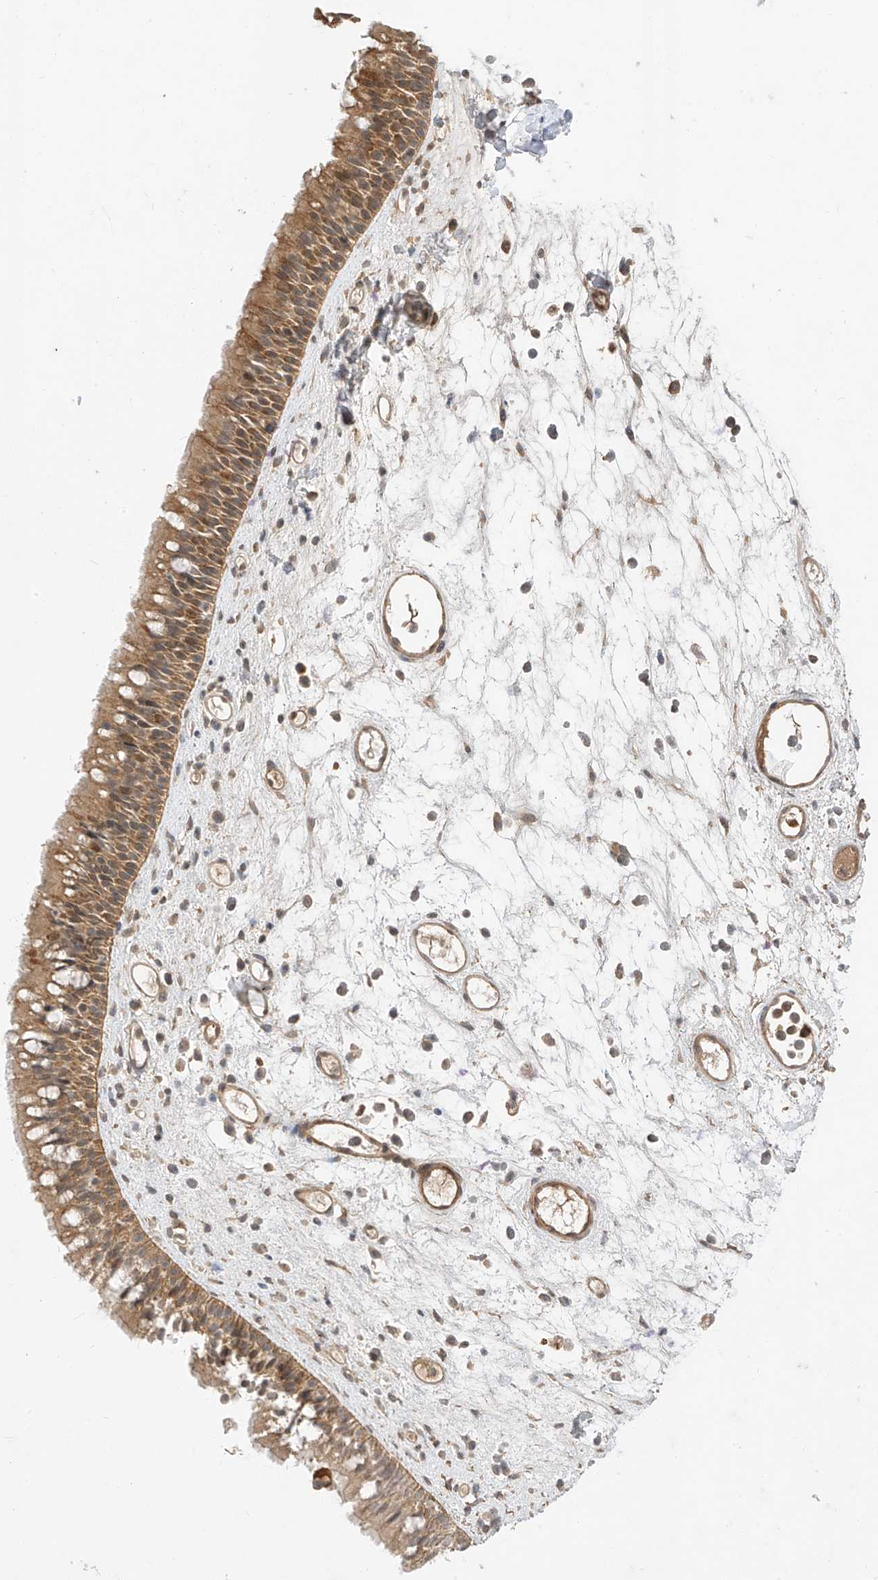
{"staining": {"intensity": "moderate", "quantity": ">75%", "location": "cytoplasmic/membranous,nuclear"}, "tissue": "nasopharynx", "cell_type": "Respiratory epithelial cells", "image_type": "normal", "snomed": [{"axis": "morphology", "description": "Normal tissue, NOS"}, {"axis": "morphology", "description": "Inflammation, NOS"}, {"axis": "morphology", "description": "Malignant melanoma, Metastatic site"}, {"axis": "topography", "description": "Nasopharynx"}], "caption": "Immunohistochemistry of benign human nasopharynx demonstrates medium levels of moderate cytoplasmic/membranous,nuclear staining in approximately >75% of respiratory epithelial cells.", "gene": "MRTFA", "patient": {"sex": "male", "age": 70}}